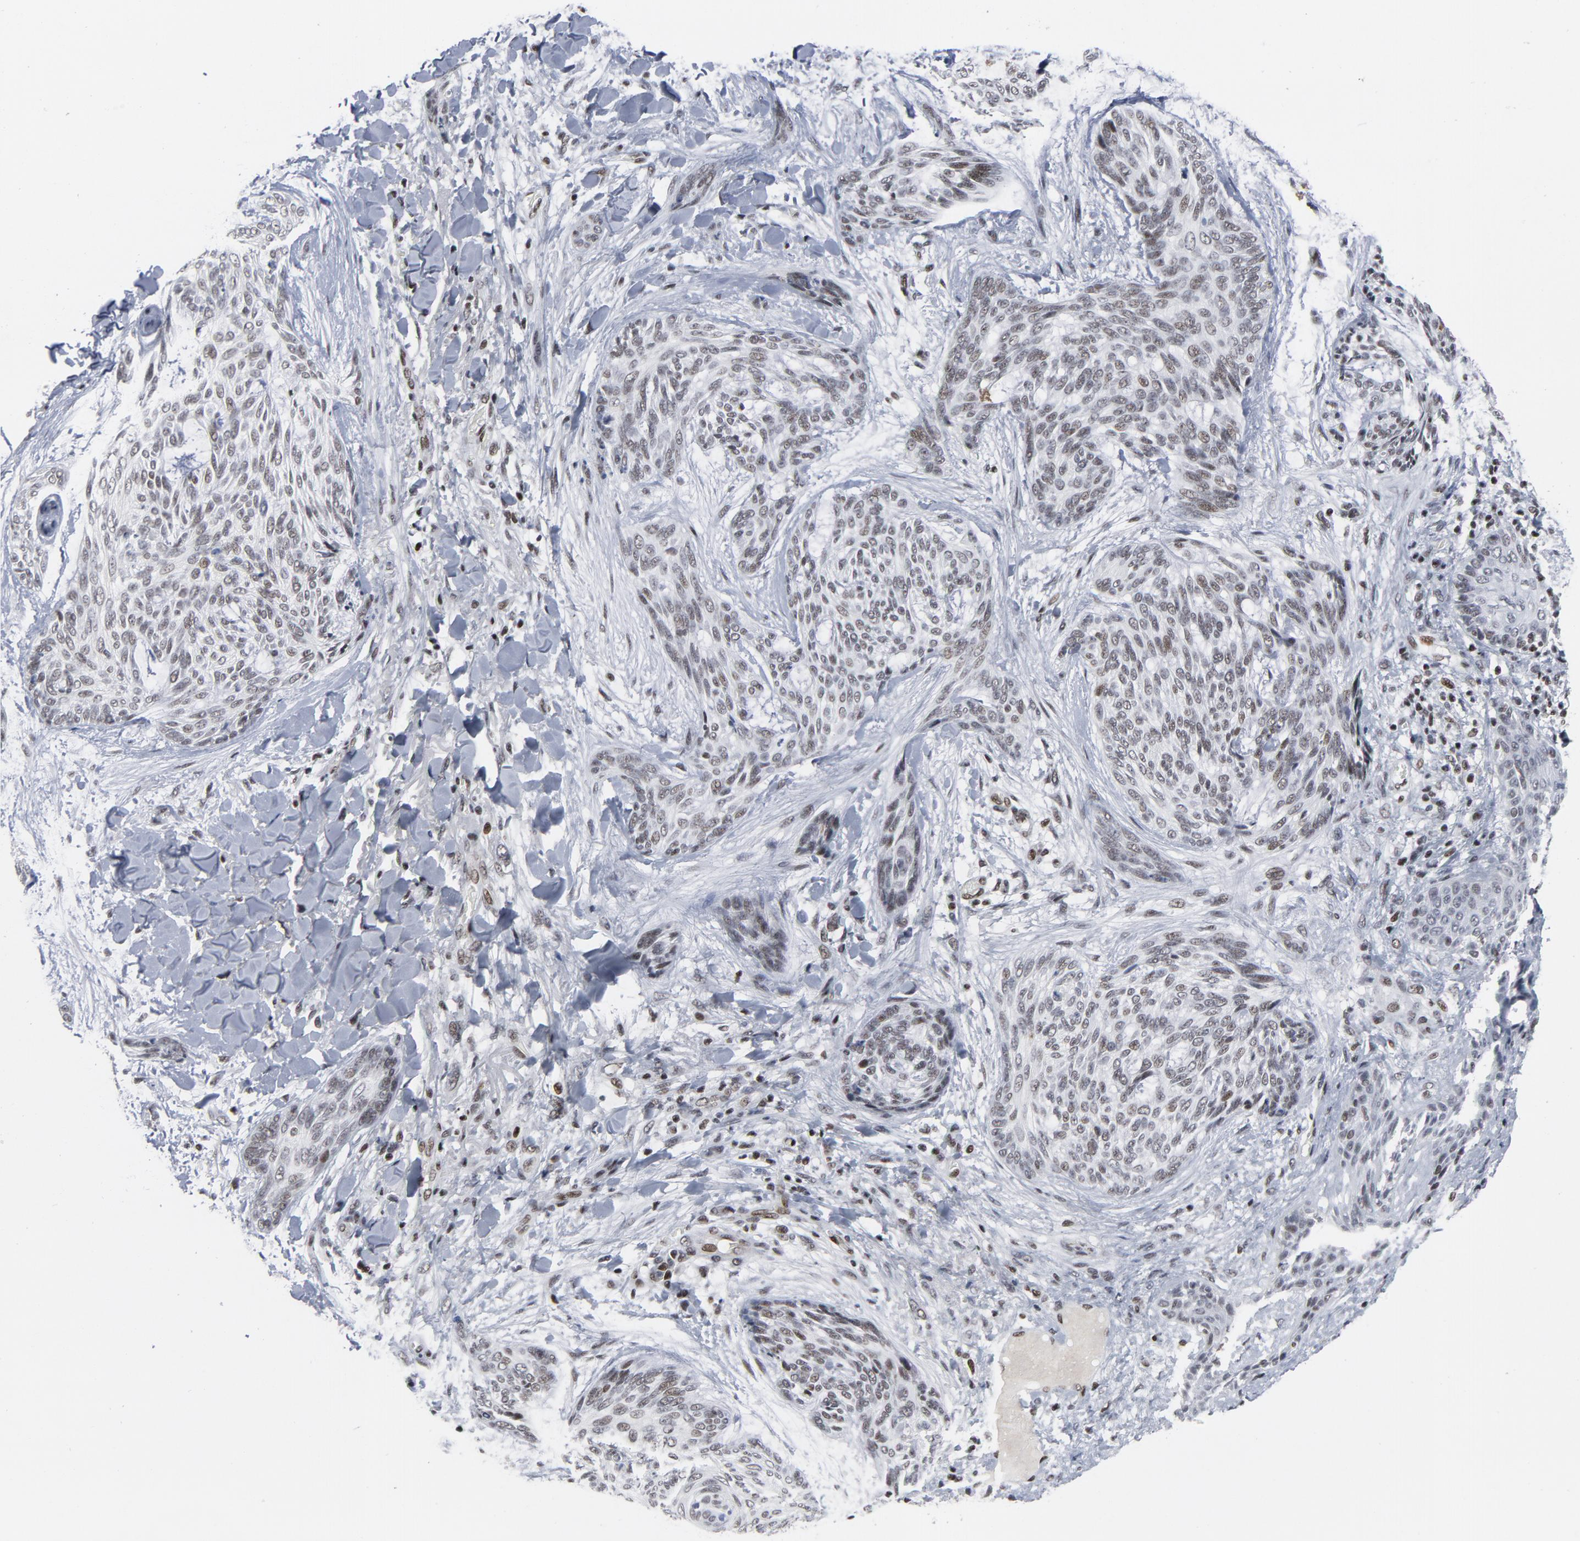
{"staining": {"intensity": "weak", "quantity": ">75%", "location": "nuclear"}, "tissue": "skin cancer", "cell_type": "Tumor cells", "image_type": "cancer", "snomed": [{"axis": "morphology", "description": "Normal tissue, NOS"}, {"axis": "morphology", "description": "Basal cell carcinoma"}, {"axis": "topography", "description": "Skin"}], "caption": "Basal cell carcinoma (skin) tissue displays weak nuclear expression in approximately >75% of tumor cells", "gene": "GABPA", "patient": {"sex": "female", "age": 71}}